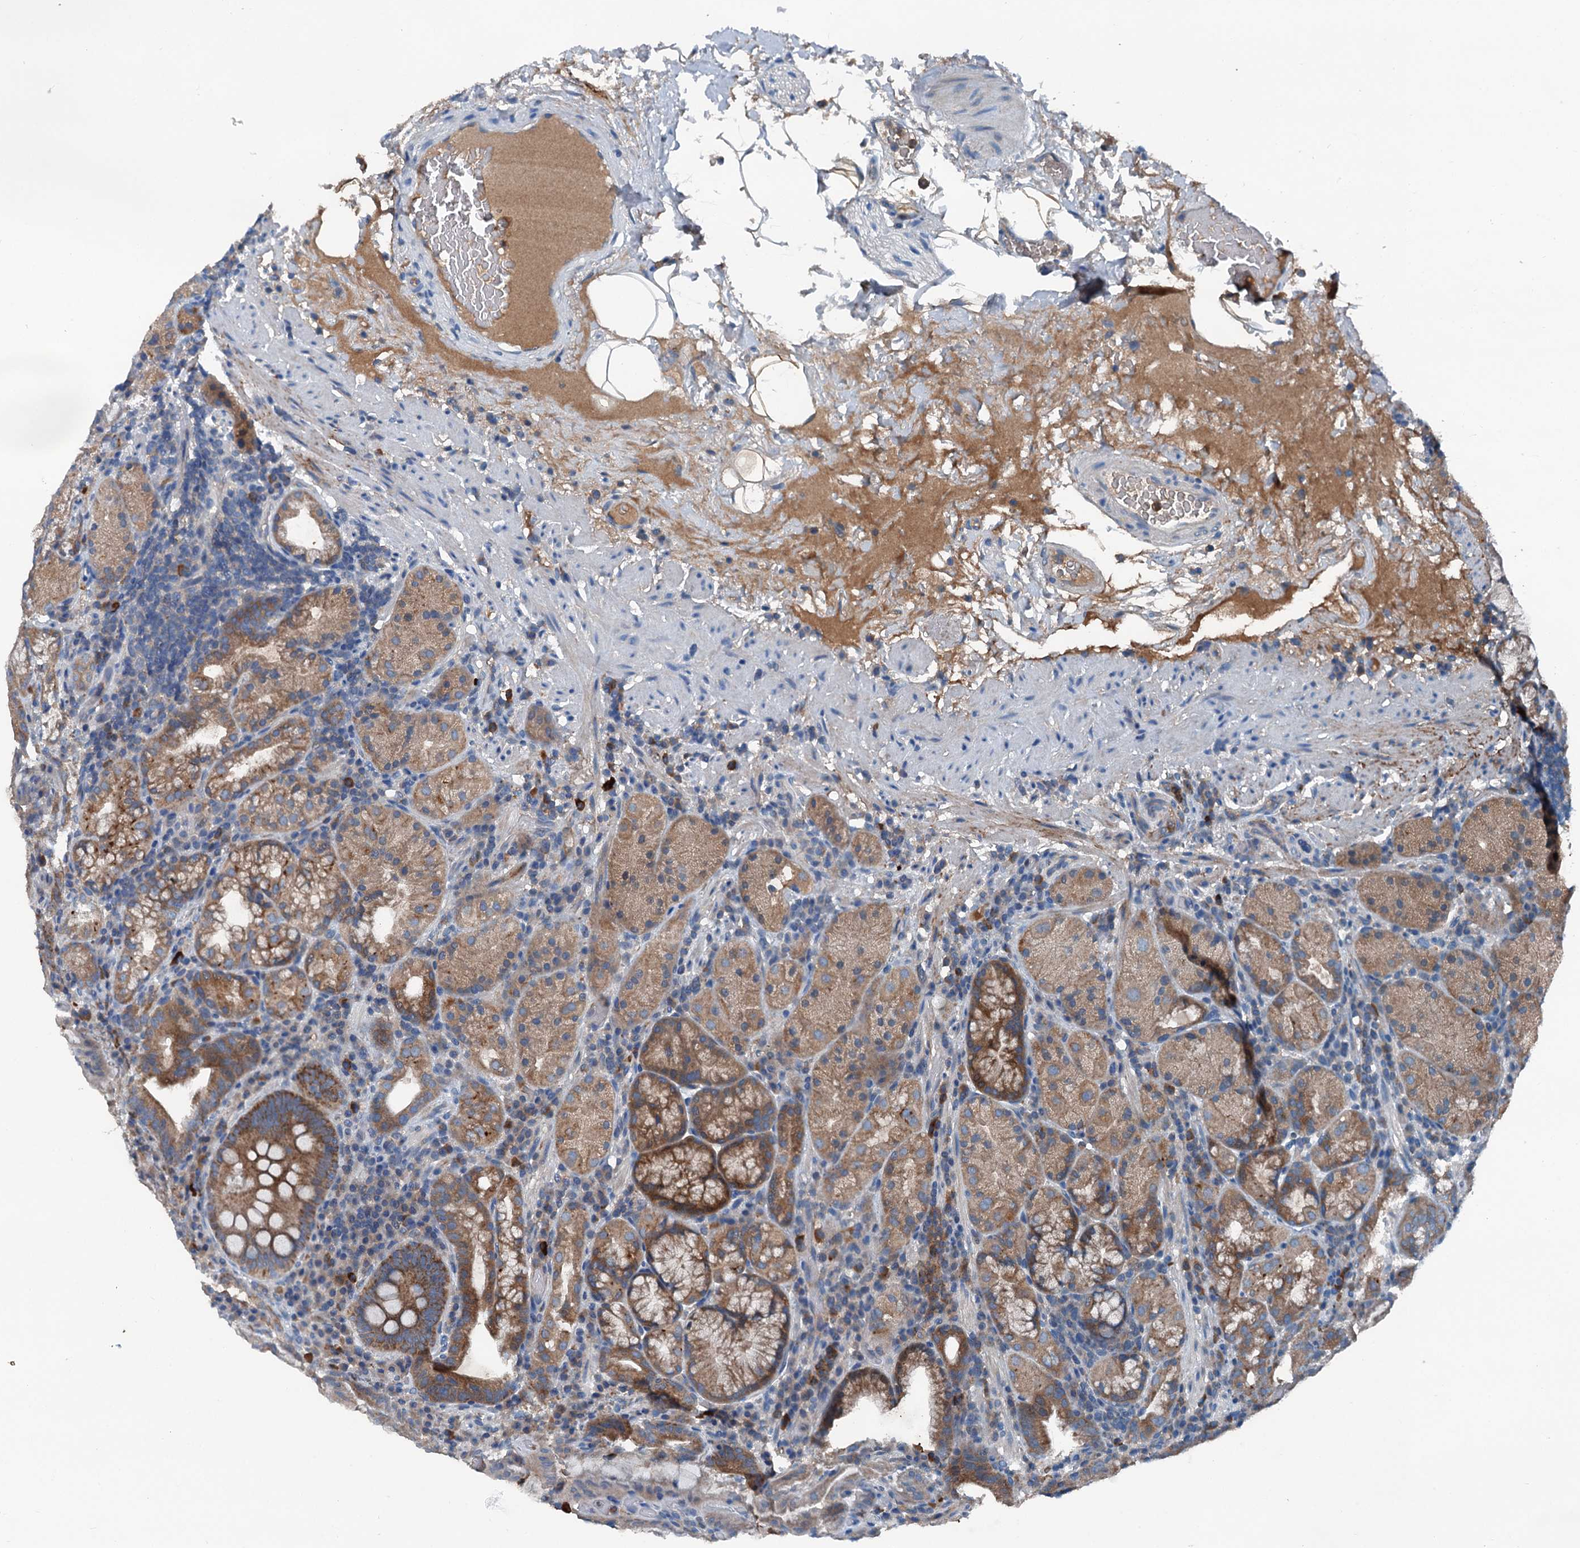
{"staining": {"intensity": "moderate", "quantity": ">75%", "location": "cytoplasmic/membranous"}, "tissue": "stomach", "cell_type": "Glandular cells", "image_type": "normal", "snomed": [{"axis": "morphology", "description": "Normal tissue, NOS"}, {"axis": "morphology", "description": "Inflammation, NOS"}, {"axis": "topography", "description": "Stomach"}], "caption": "High-power microscopy captured an IHC histopathology image of unremarkable stomach, revealing moderate cytoplasmic/membranous expression in about >75% of glandular cells. (DAB (3,3'-diaminobenzidine) IHC with brightfield microscopy, high magnification).", "gene": "PDSS1", "patient": {"sex": "male", "age": 79}}